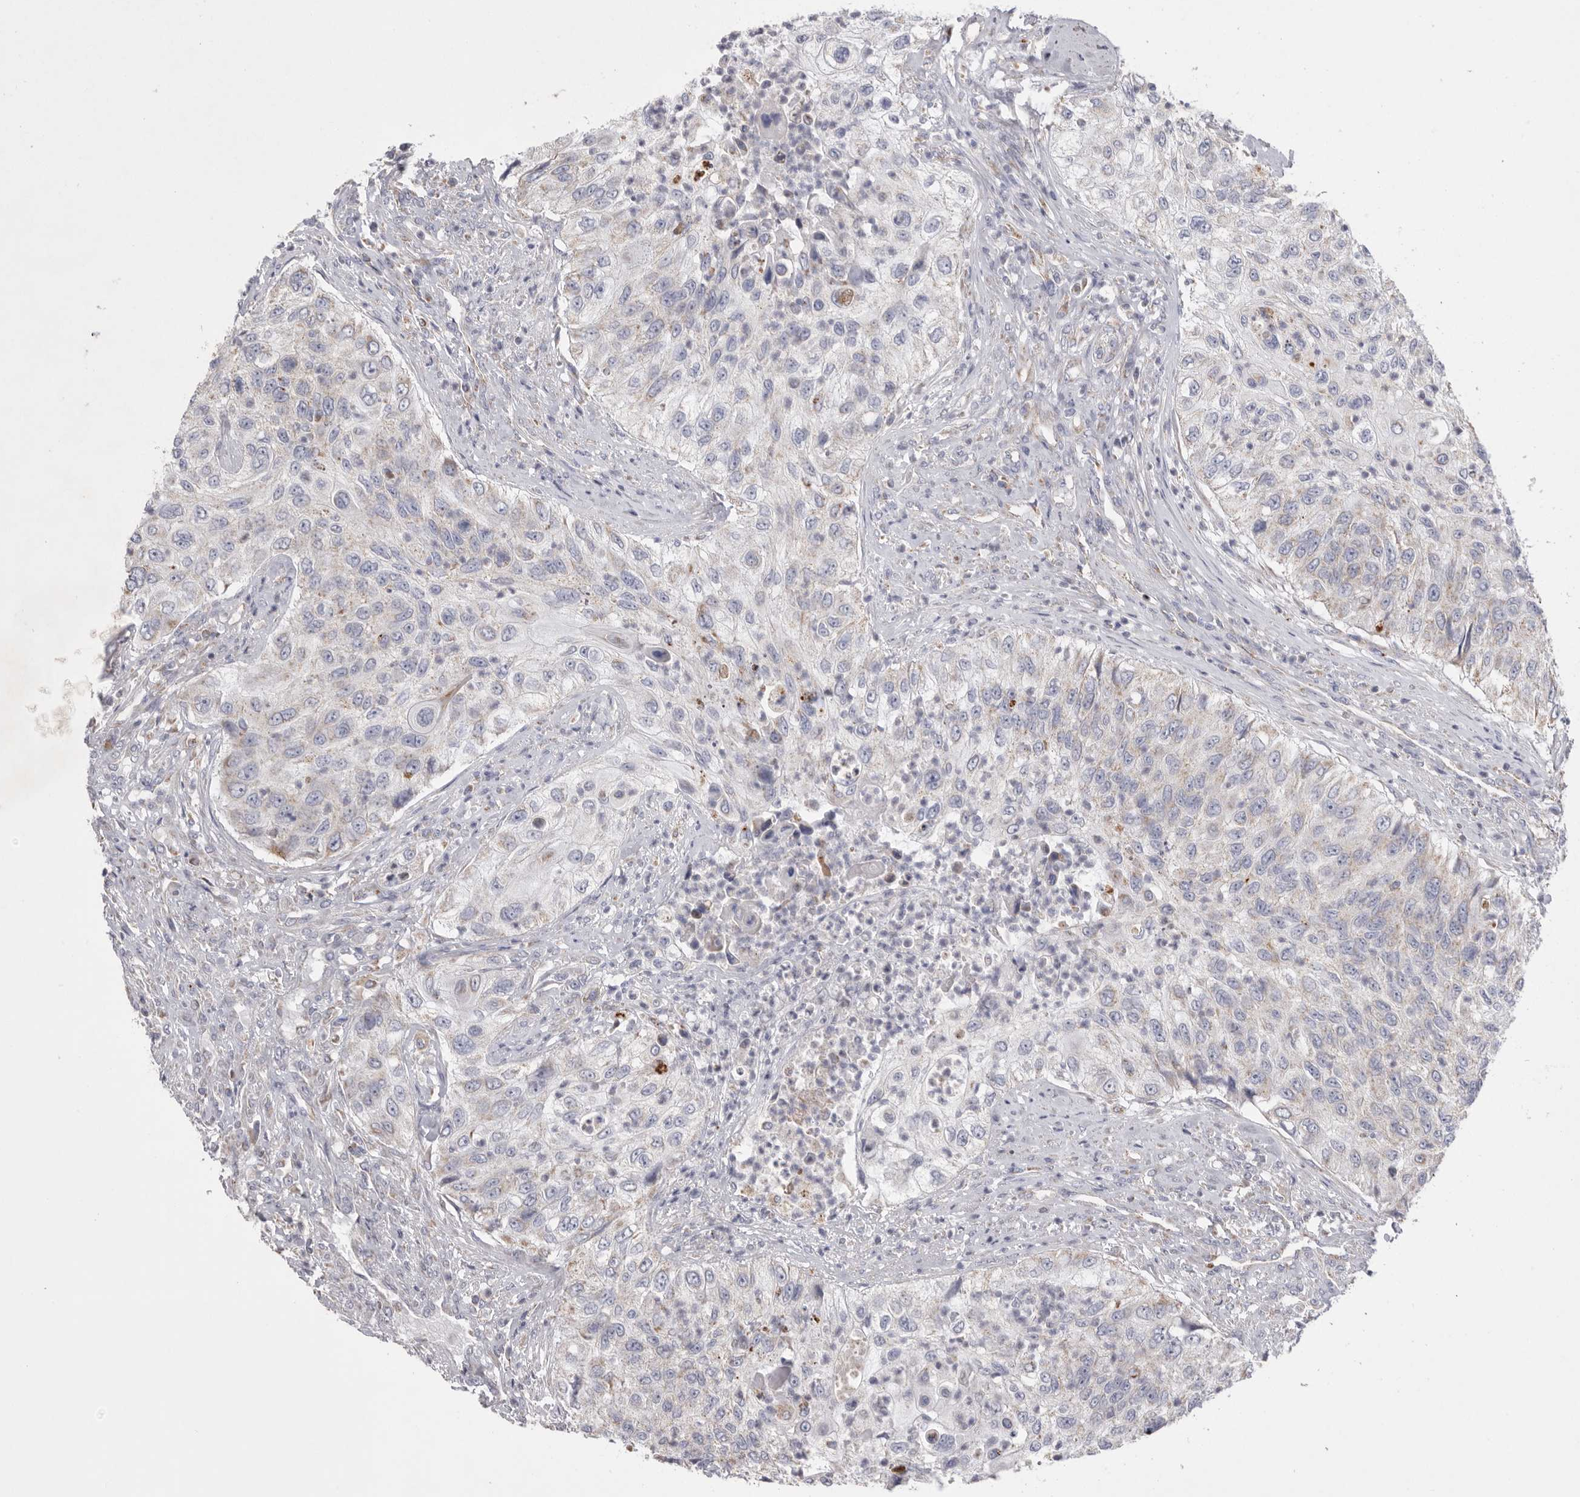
{"staining": {"intensity": "negative", "quantity": "none", "location": "none"}, "tissue": "urothelial cancer", "cell_type": "Tumor cells", "image_type": "cancer", "snomed": [{"axis": "morphology", "description": "Urothelial carcinoma, High grade"}, {"axis": "topography", "description": "Urinary bladder"}], "caption": "DAB immunohistochemical staining of human urothelial carcinoma (high-grade) shows no significant positivity in tumor cells. (DAB immunohistochemistry (IHC), high magnification).", "gene": "VDAC3", "patient": {"sex": "female", "age": 60}}